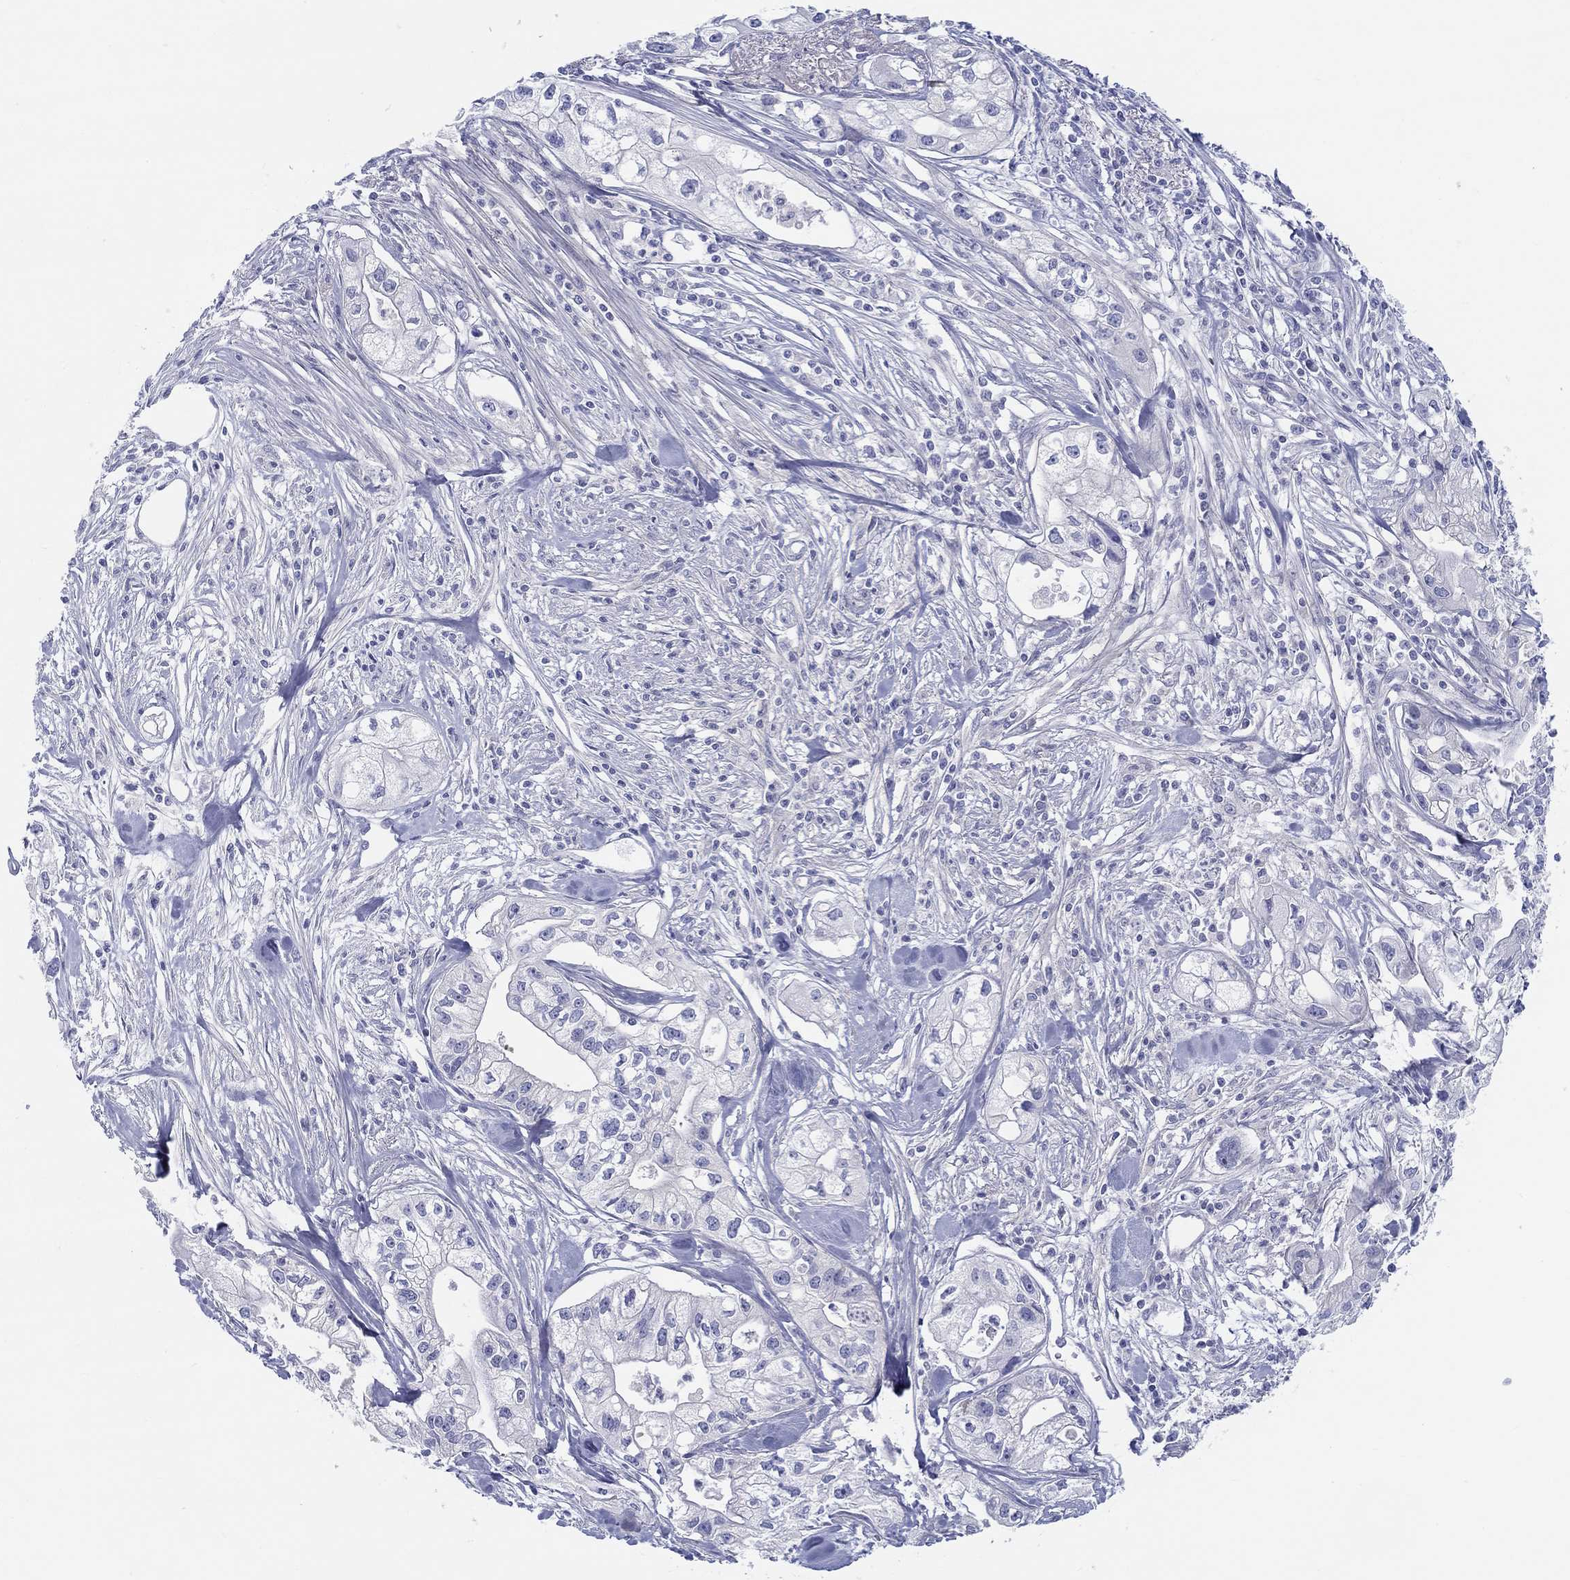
{"staining": {"intensity": "negative", "quantity": "none", "location": "none"}, "tissue": "pancreatic cancer", "cell_type": "Tumor cells", "image_type": "cancer", "snomed": [{"axis": "morphology", "description": "Adenocarcinoma, NOS"}, {"axis": "topography", "description": "Pancreas"}], "caption": "The micrograph demonstrates no staining of tumor cells in pancreatic adenocarcinoma.", "gene": "HAPLN4", "patient": {"sex": "male", "age": 70}}